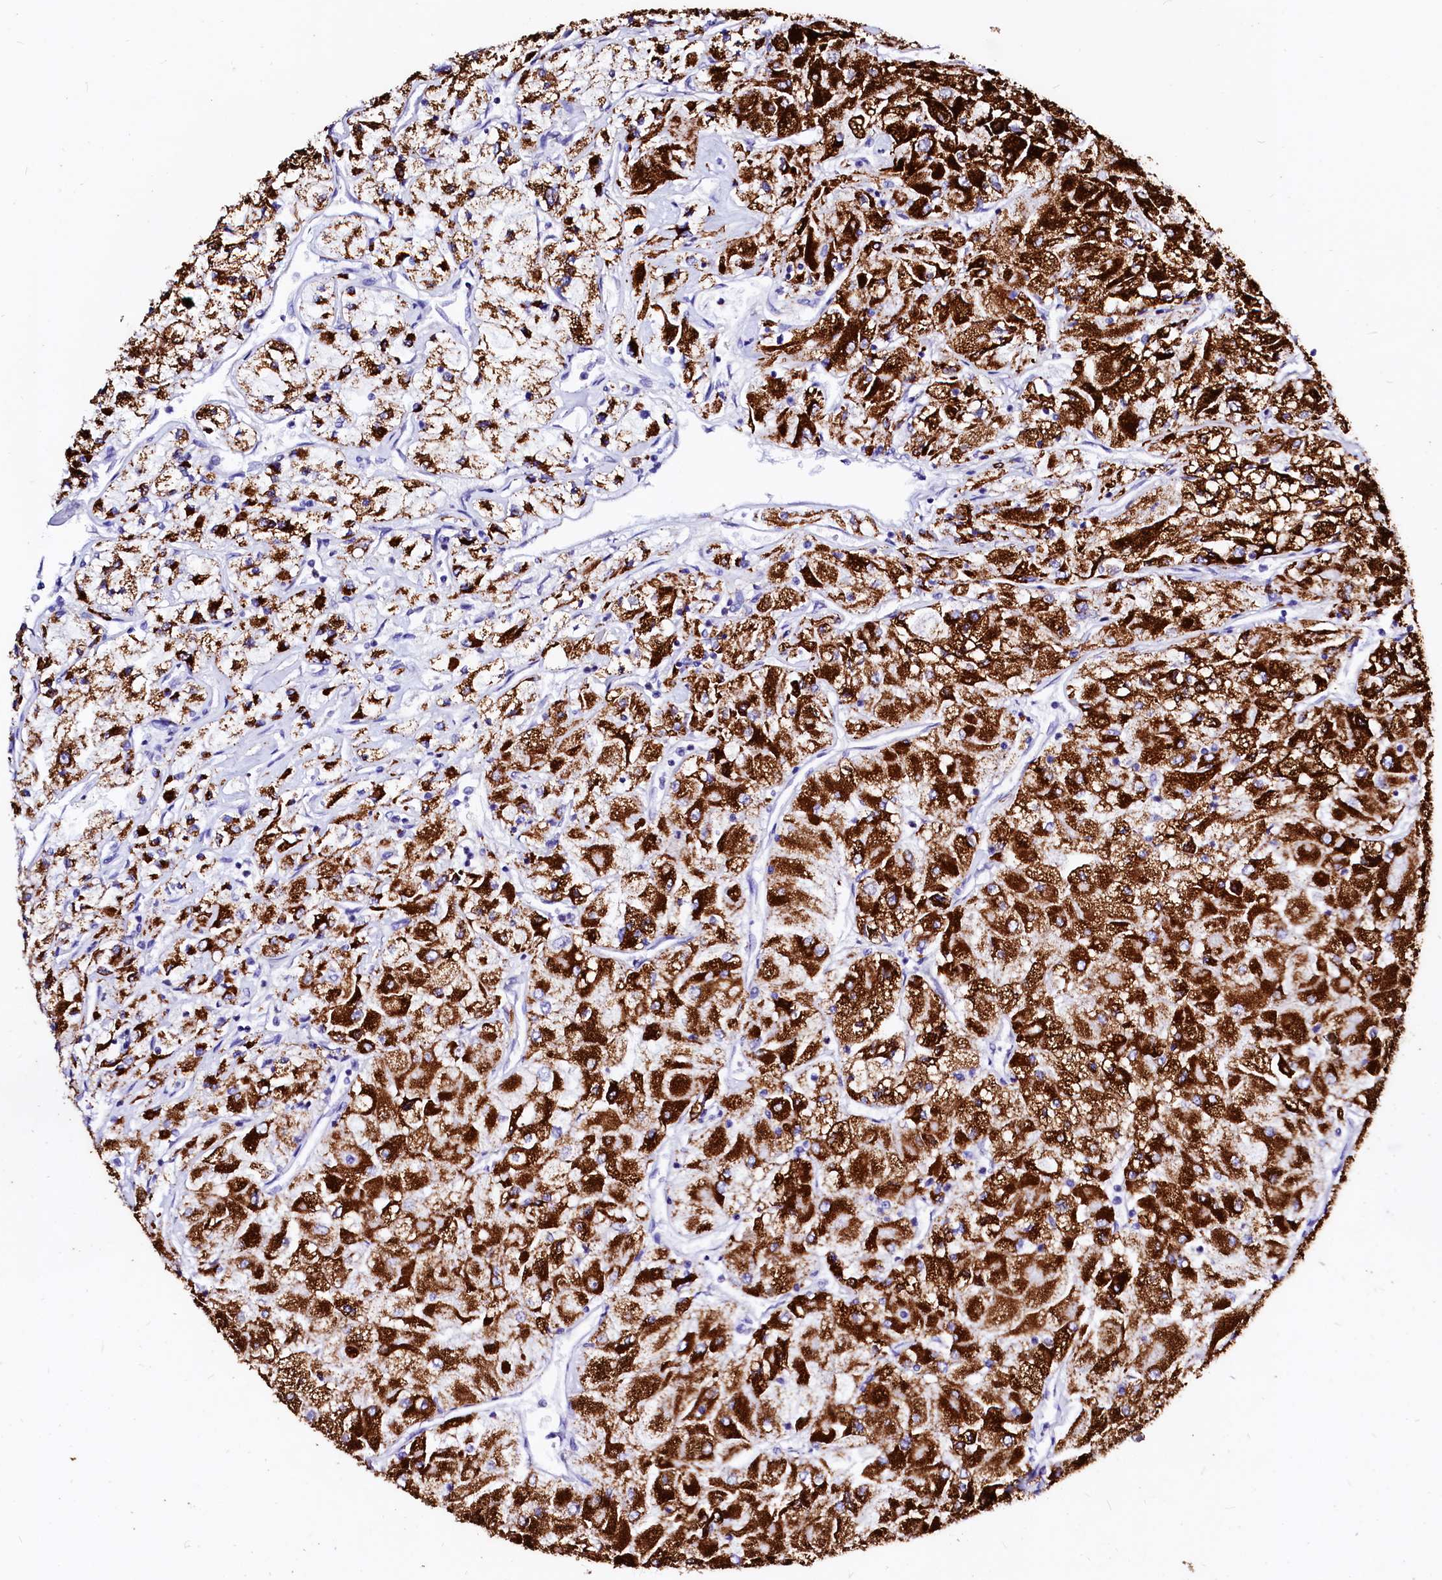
{"staining": {"intensity": "strong", "quantity": ">75%", "location": "cytoplasmic/membranous"}, "tissue": "renal cancer", "cell_type": "Tumor cells", "image_type": "cancer", "snomed": [{"axis": "morphology", "description": "Adenocarcinoma, NOS"}, {"axis": "topography", "description": "Kidney"}], "caption": "Immunohistochemistry (IHC) (DAB (3,3'-diaminobenzidine)) staining of human renal cancer (adenocarcinoma) demonstrates strong cytoplasmic/membranous protein staining in approximately >75% of tumor cells.", "gene": "MAOB", "patient": {"sex": "male", "age": 80}}